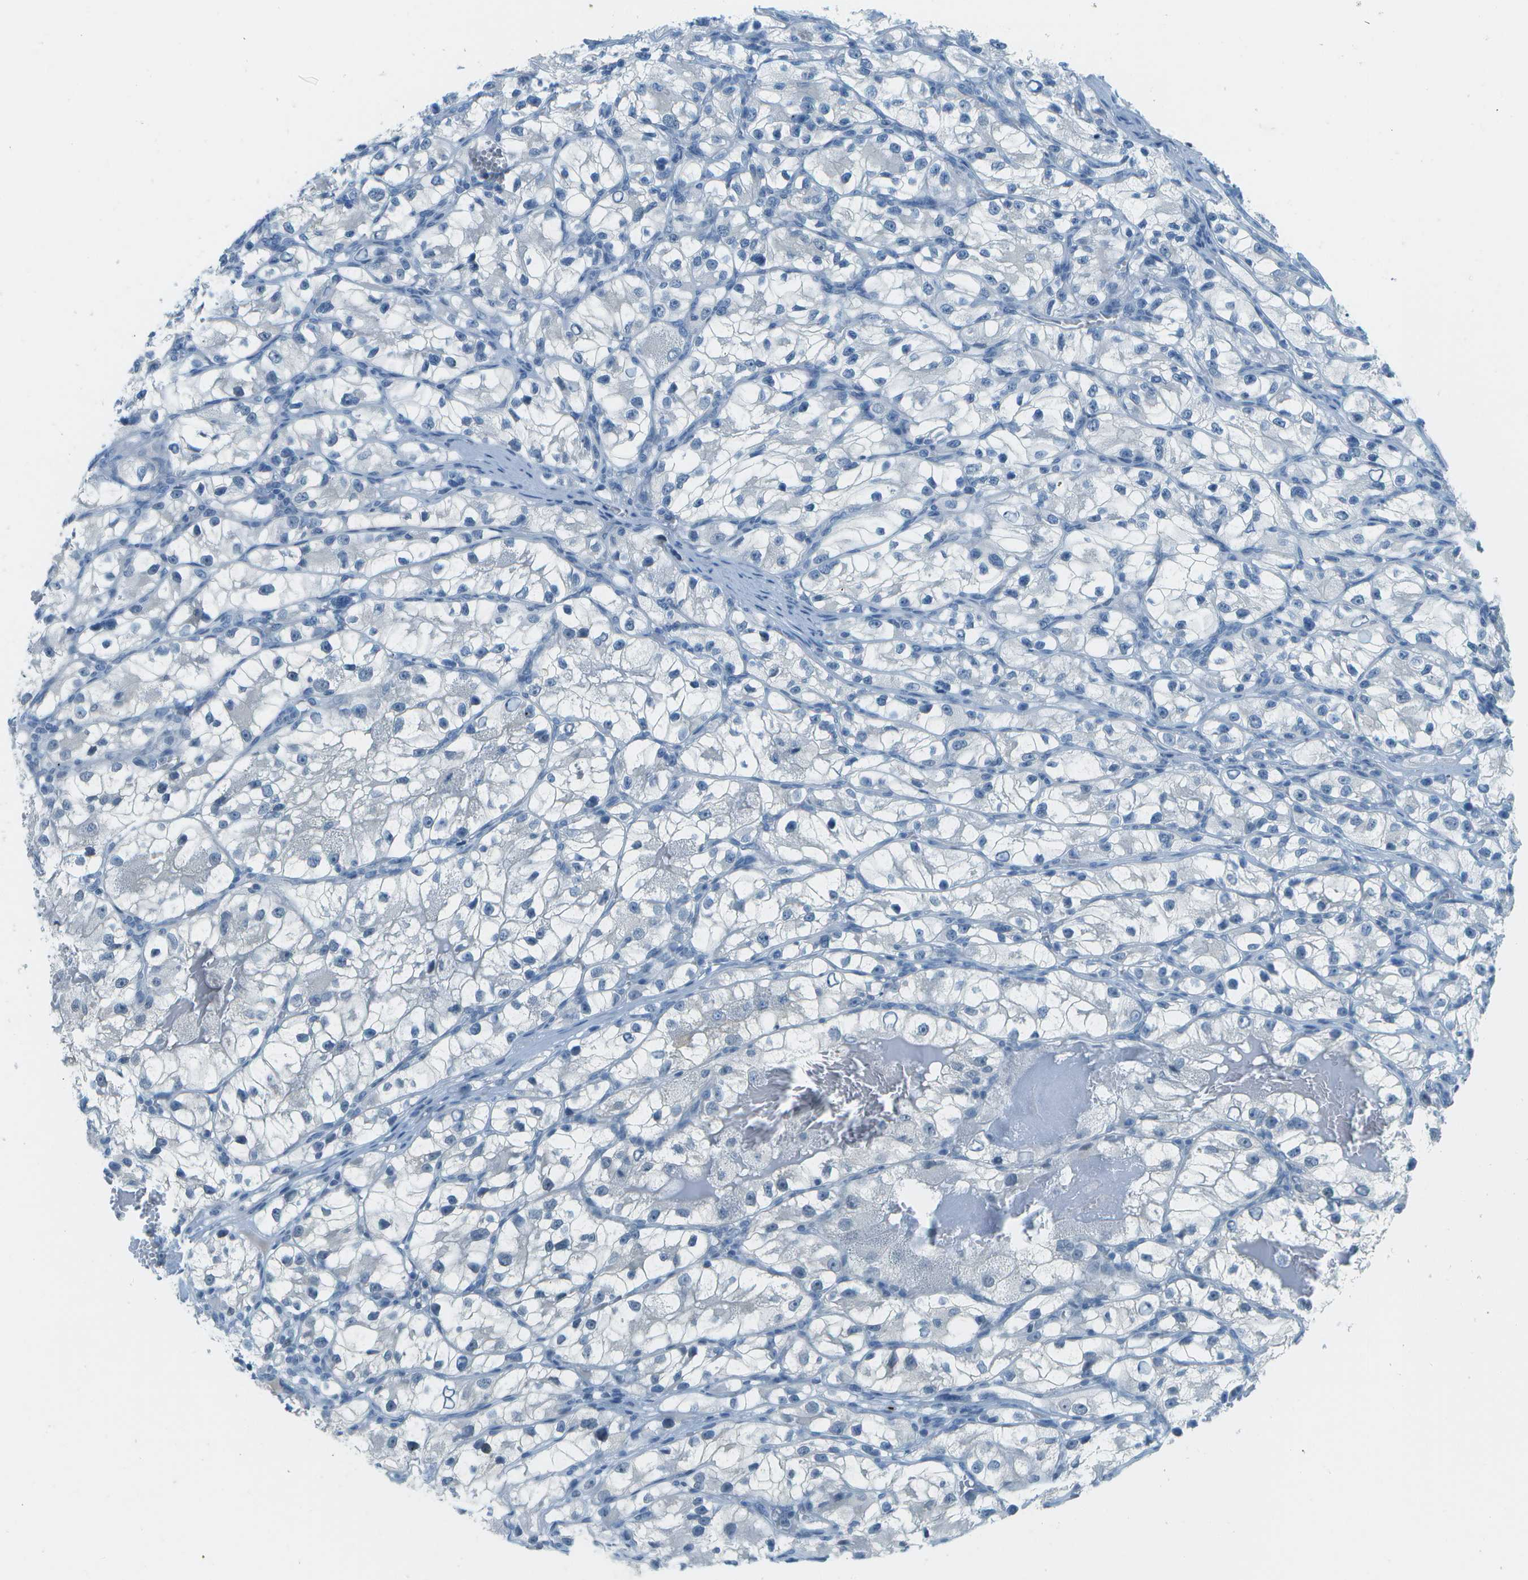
{"staining": {"intensity": "negative", "quantity": "none", "location": "none"}, "tissue": "renal cancer", "cell_type": "Tumor cells", "image_type": "cancer", "snomed": [{"axis": "morphology", "description": "Adenocarcinoma, NOS"}, {"axis": "topography", "description": "Kidney"}], "caption": "DAB immunohistochemical staining of human renal cancer (adenocarcinoma) demonstrates no significant positivity in tumor cells. (Immunohistochemistry, brightfield microscopy, high magnification).", "gene": "NEK11", "patient": {"sex": "female", "age": 57}}